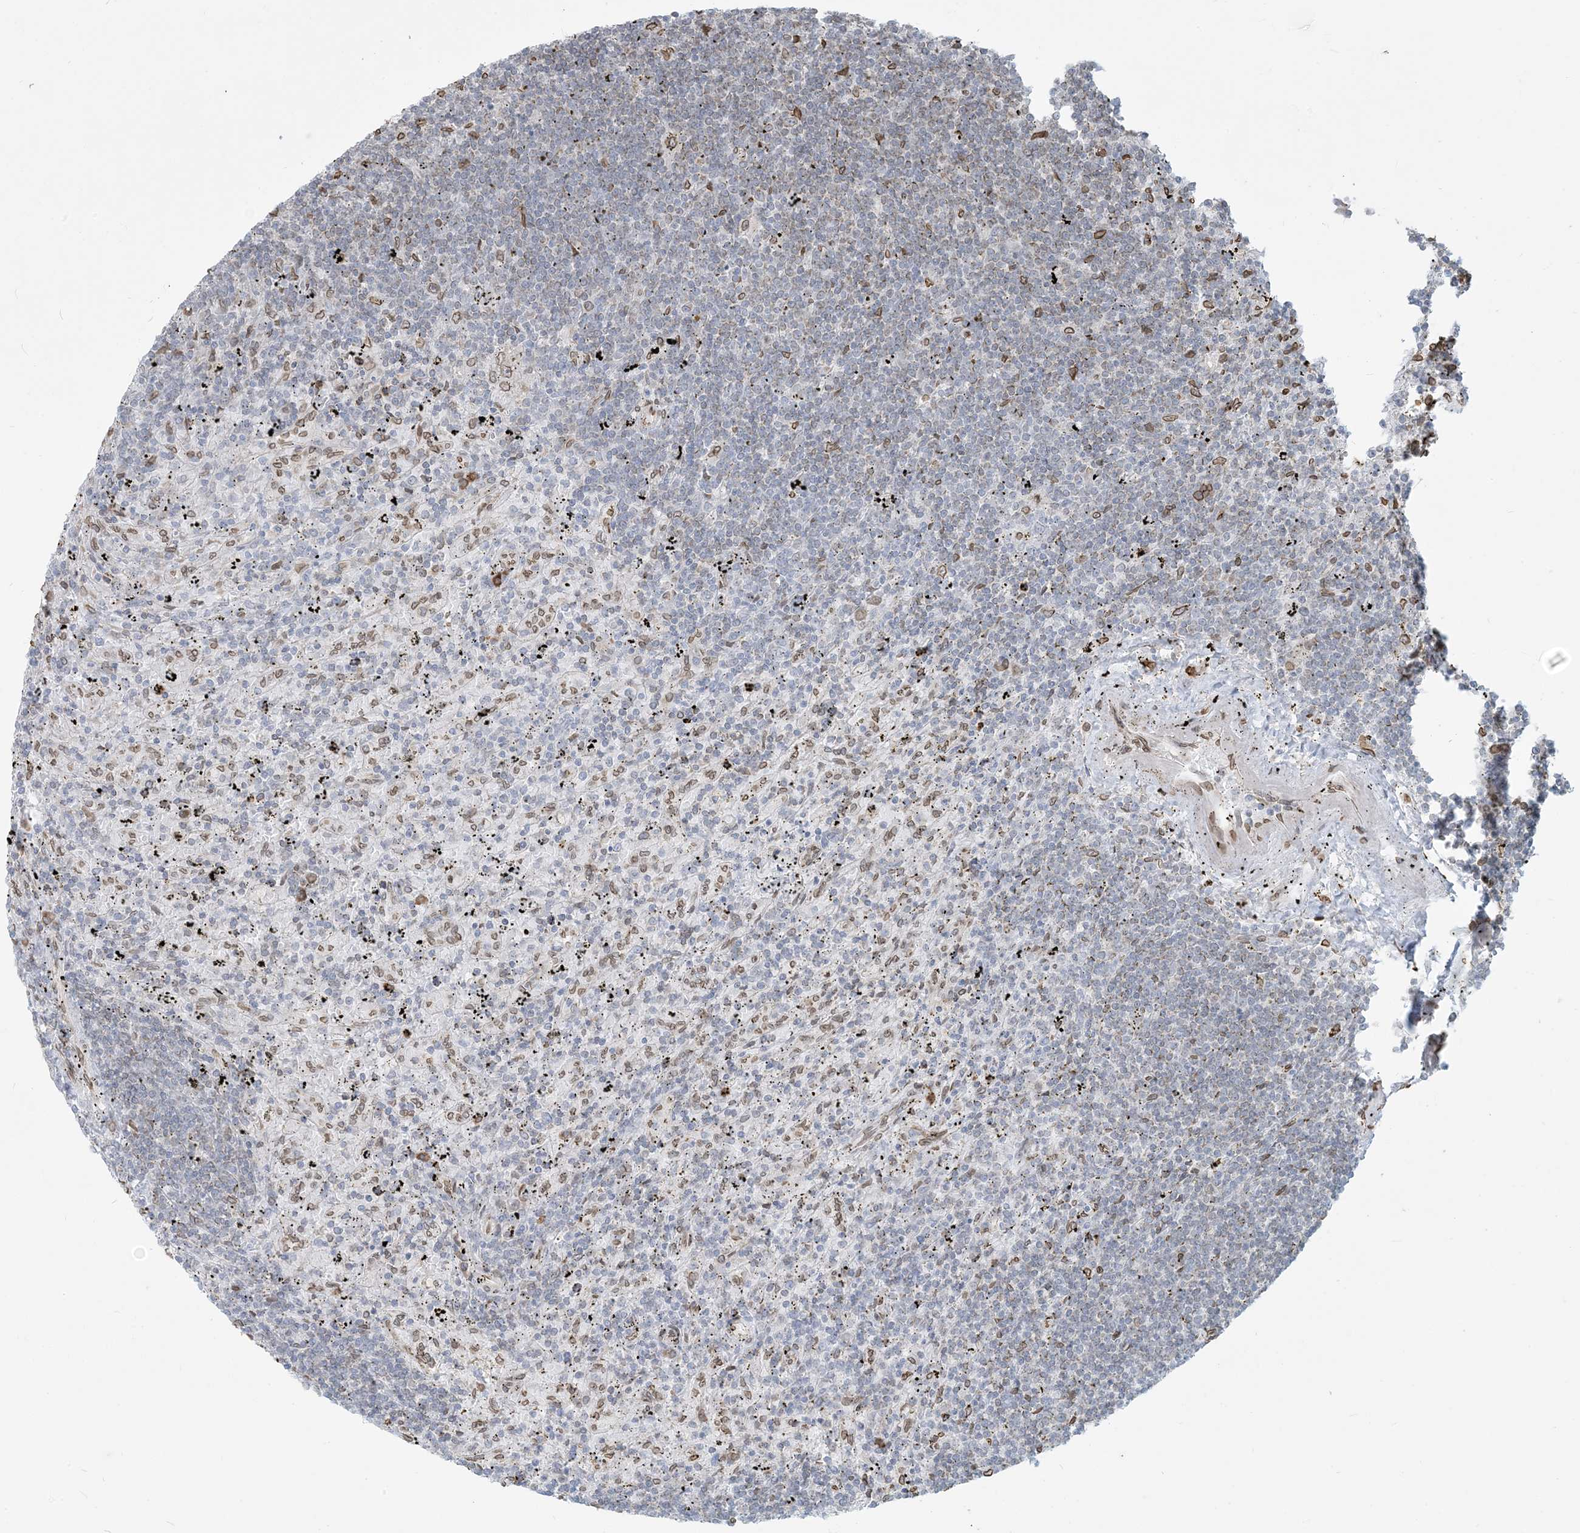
{"staining": {"intensity": "negative", "quantity": "none", "location": "none"}, "tissue": "lymphoma", "cell_type": "Tumor cells", "image_type": "cancer", "snomed": [{"axis": "morphology", "description": "Malignant lymphoma, non-Hodgkin's type, Low grade"}, {"axis": "topography", "description": "Spleen"}], "caption": "Tumor cells show no significant protein positivity in lymphoma.", "gene": "WWP1", "patient": {"sex": "male", "age": 76}}